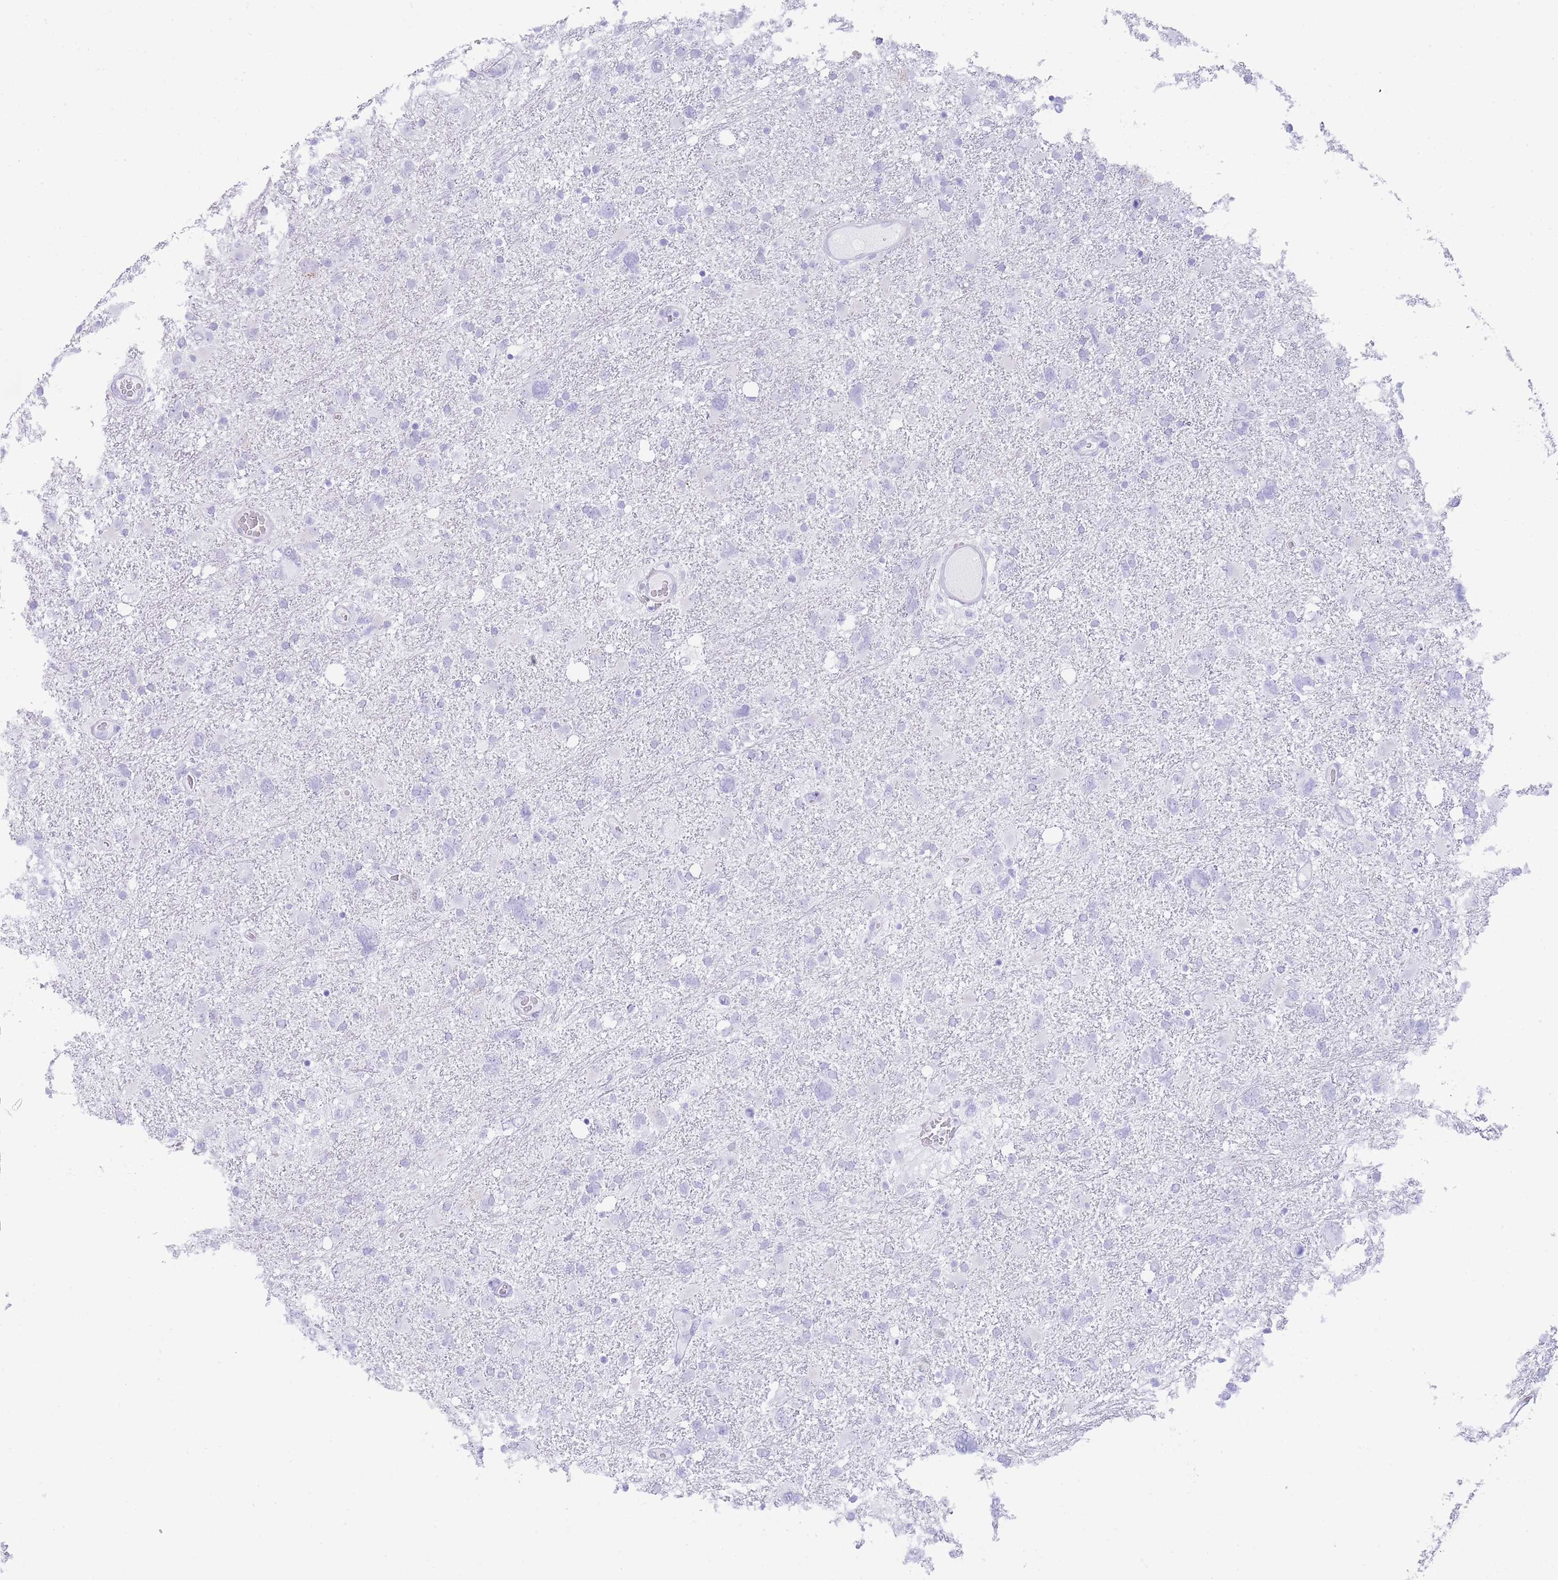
{"staining": {"intensity": "negative", "quantity": "none", "location": "none"}, "tissue": "glioma", "cell_type": "Tumor cells", "image_type": "cancer", "snomed": [{"axis": "morphology", "description": "Glioma, malignant, High grade"}, {"axis": "topography", "description": "Brain"}], "caption": "This is a micrograph of immunohistochemistry staining of high-grade glioma (malignant), which shows no expression in tumor cells.", "gene": "ELOA2", "patient": {"sex": "male", "age": 61}}